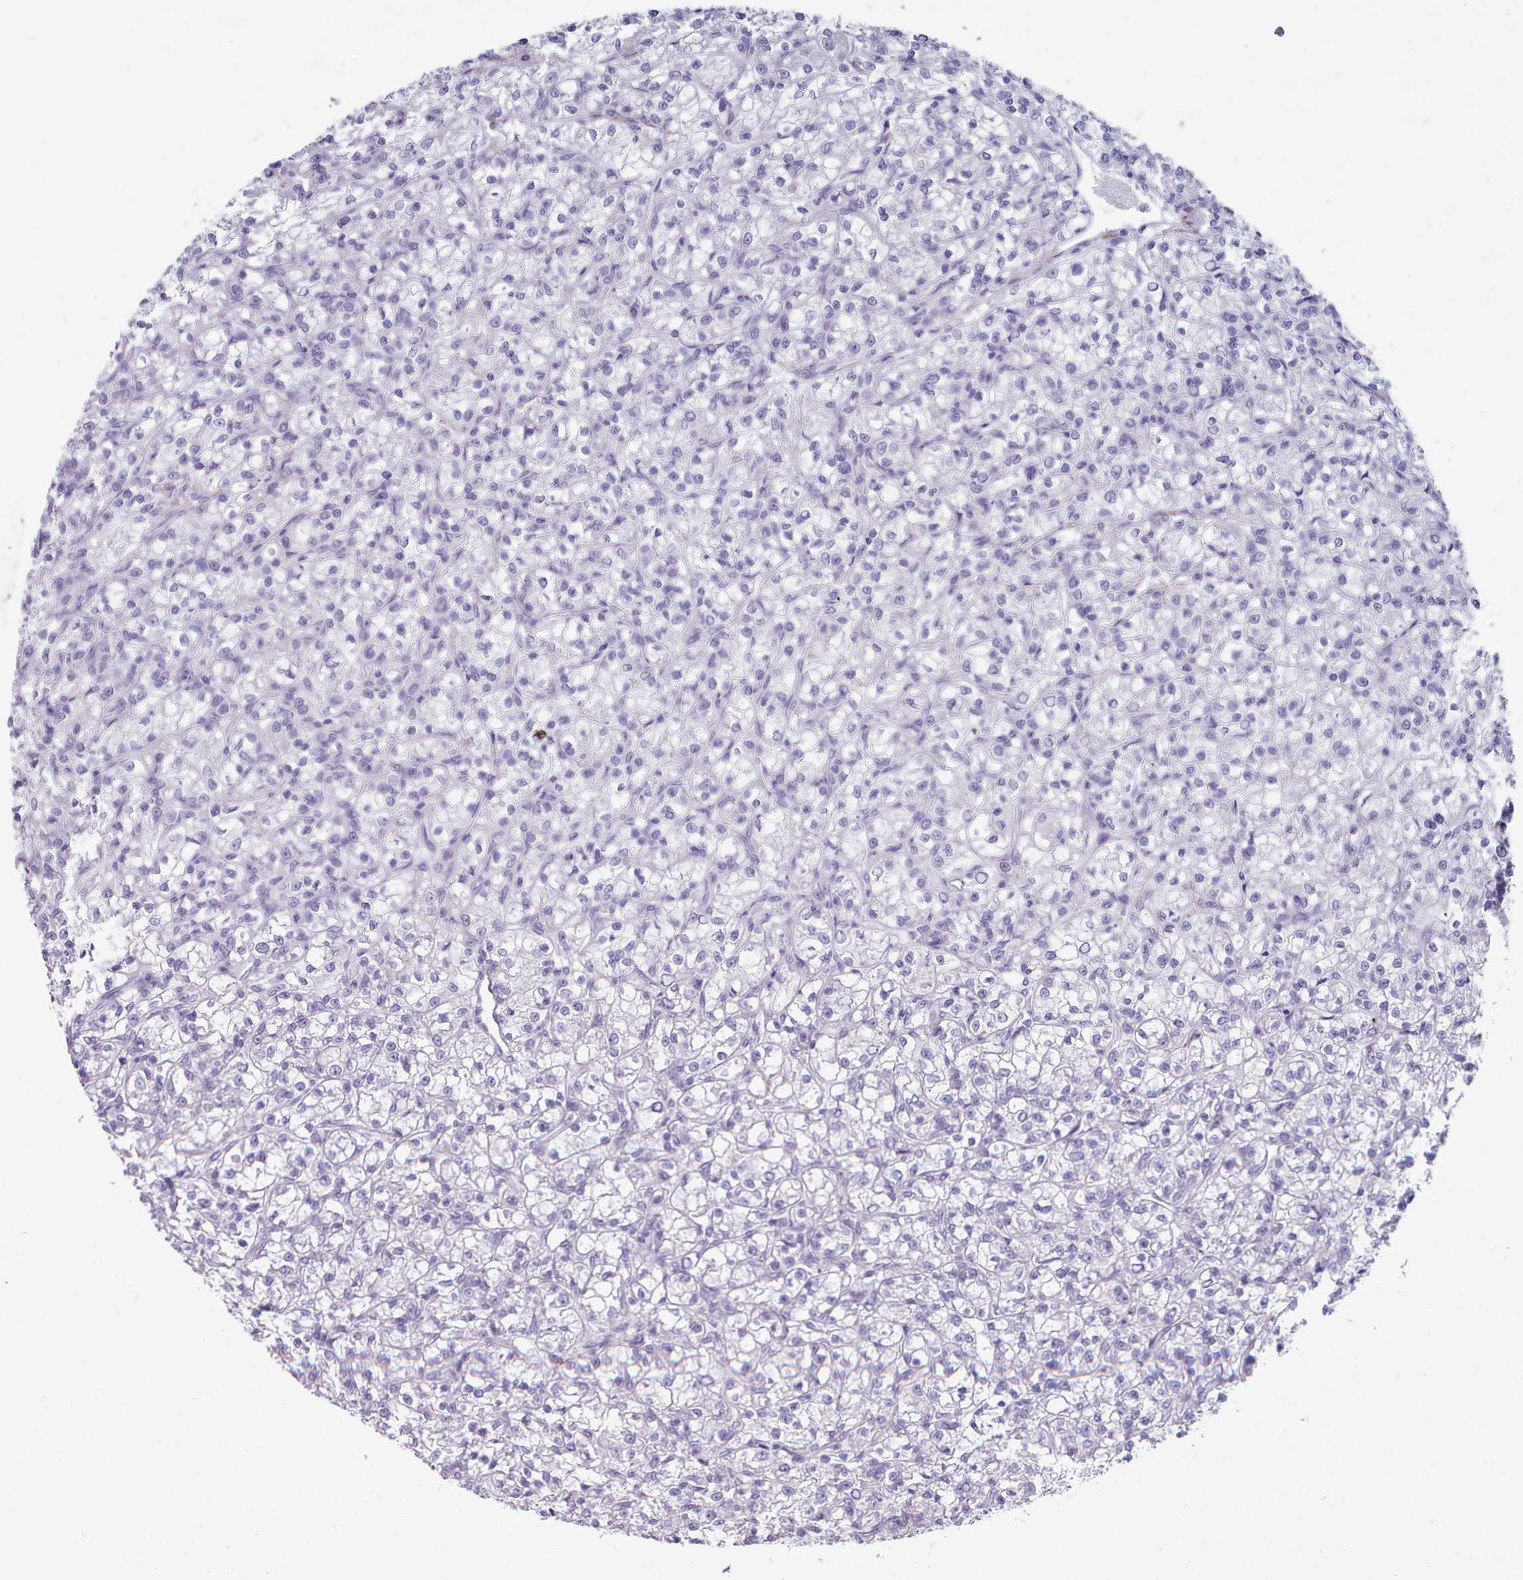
{"staining": {"intensity": "negative", "quantity": "none", "location": "none"}, "tissue": "renal cancer", "cell_type": "Tumor cells", "image_type": "cancer", "snomed": [{"axis": "morphology", "description": "Adenocarcinoma, NOS"}, {"axis": "topography", "description": "Kidney"}], "caption": "This histopathology image is of renal cancer (adenocarcinoma) stained with immunohistochemistry to label a protein in brown with the nuclei are counter-stained blue. There is no positivity in tumor cells. The staining is performed using DAB (3,3'-diaminobenzidine) brown chromogen with nuclei counter-stained in using hematoxylin.", "gene": "FPGS", "patient": {"sex": "female", "age": 59}}